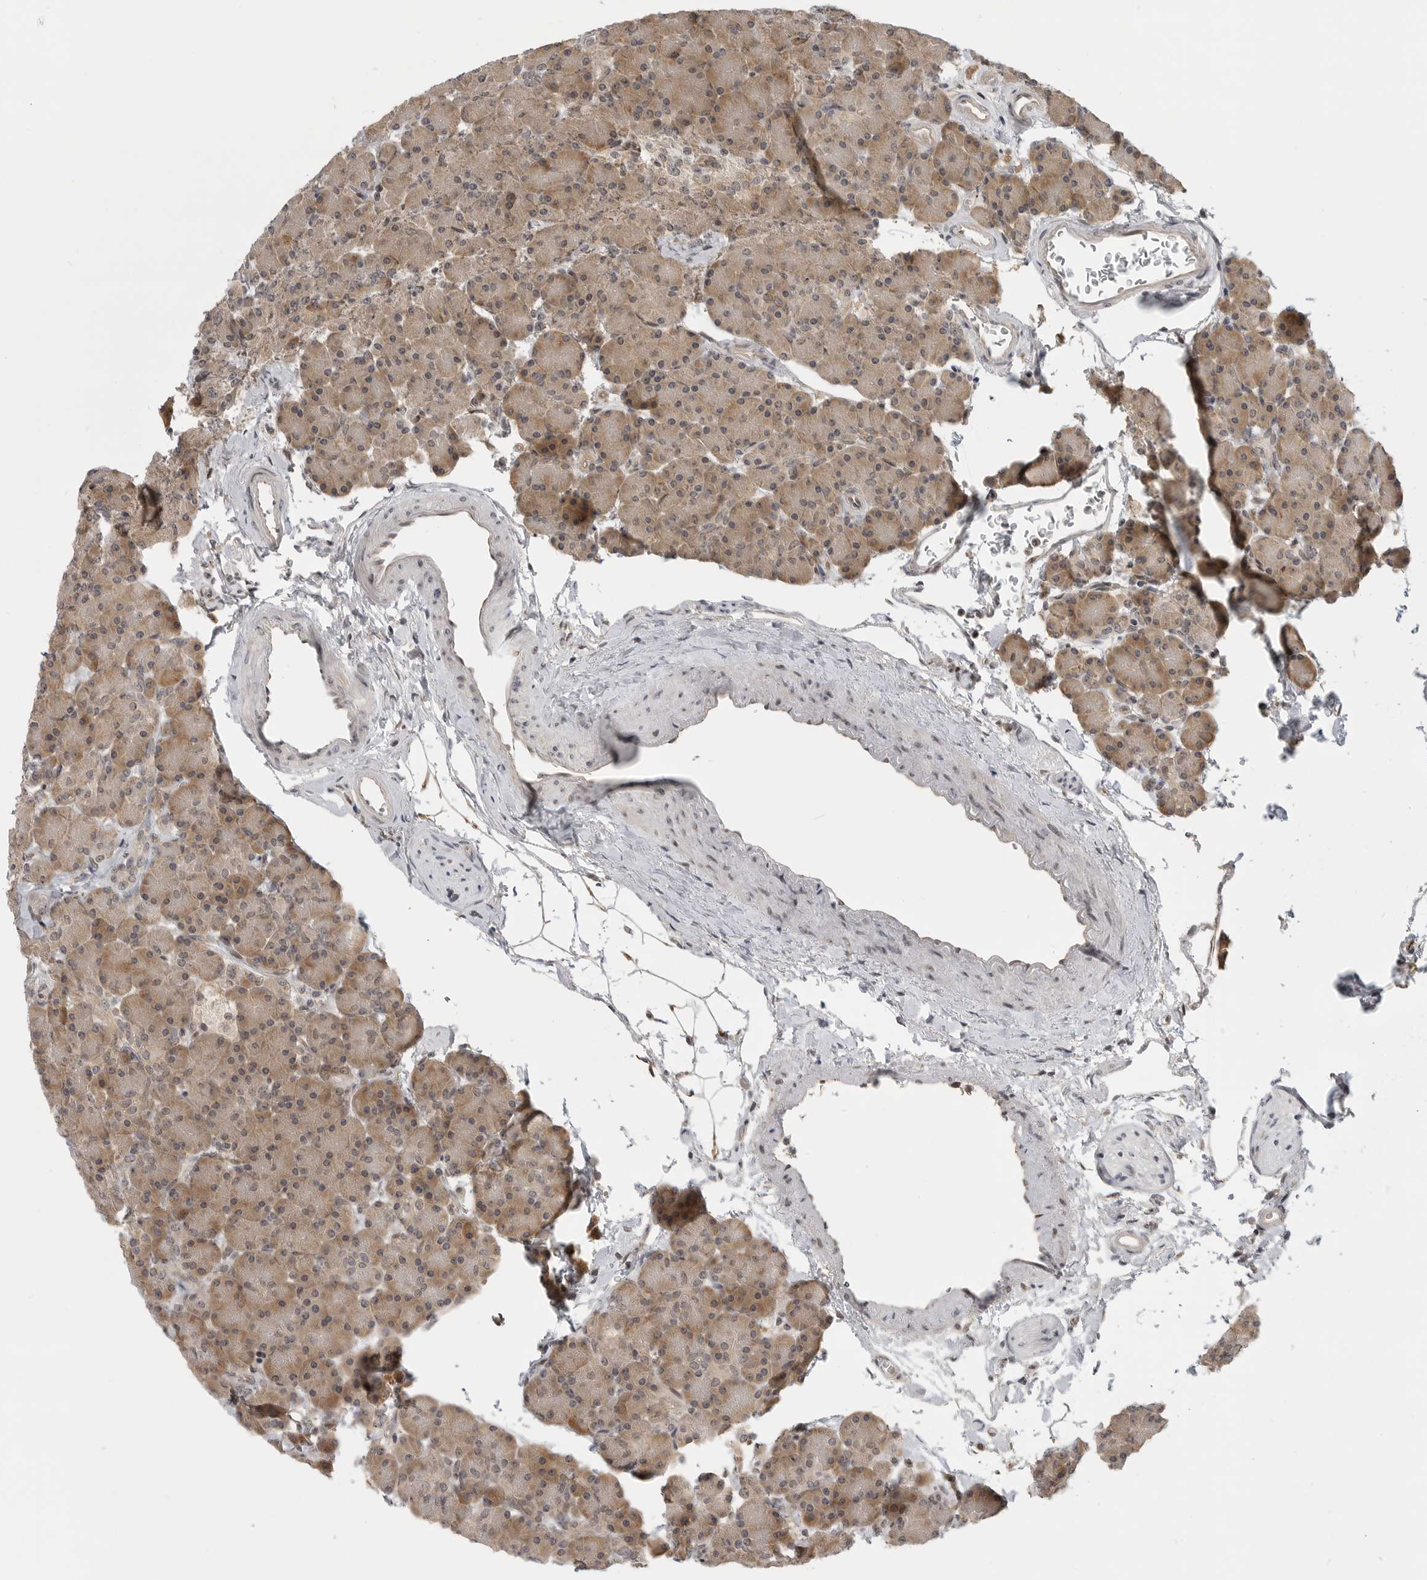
{"staining": {"intensity": "moderate", "quantity": "25%-75%", "location": "cytoplasmic/membranous,nuclear"}, "tissue": "pancreas", "cell_type": "Exocrine glandular cells", "image_type": "normal", "snomed": [{"axis": "morphology", "description": "Normal tissue, NOS"}, {"axis": "topography", "description": "Pancreas"}], "caption": "Immunohistochemistry micrograph of benign pancreas: pancreas stained using IHC displays medium levels of moderate protein expression localized specifically in the cytoplasmic/membranous,nuclear of exocrine glandular cells, appearing as a cytoplasmic/membranous,nuclear brown color.", "gene": "CEP295NL", "patient": {"sex": "female", "age": 43}}